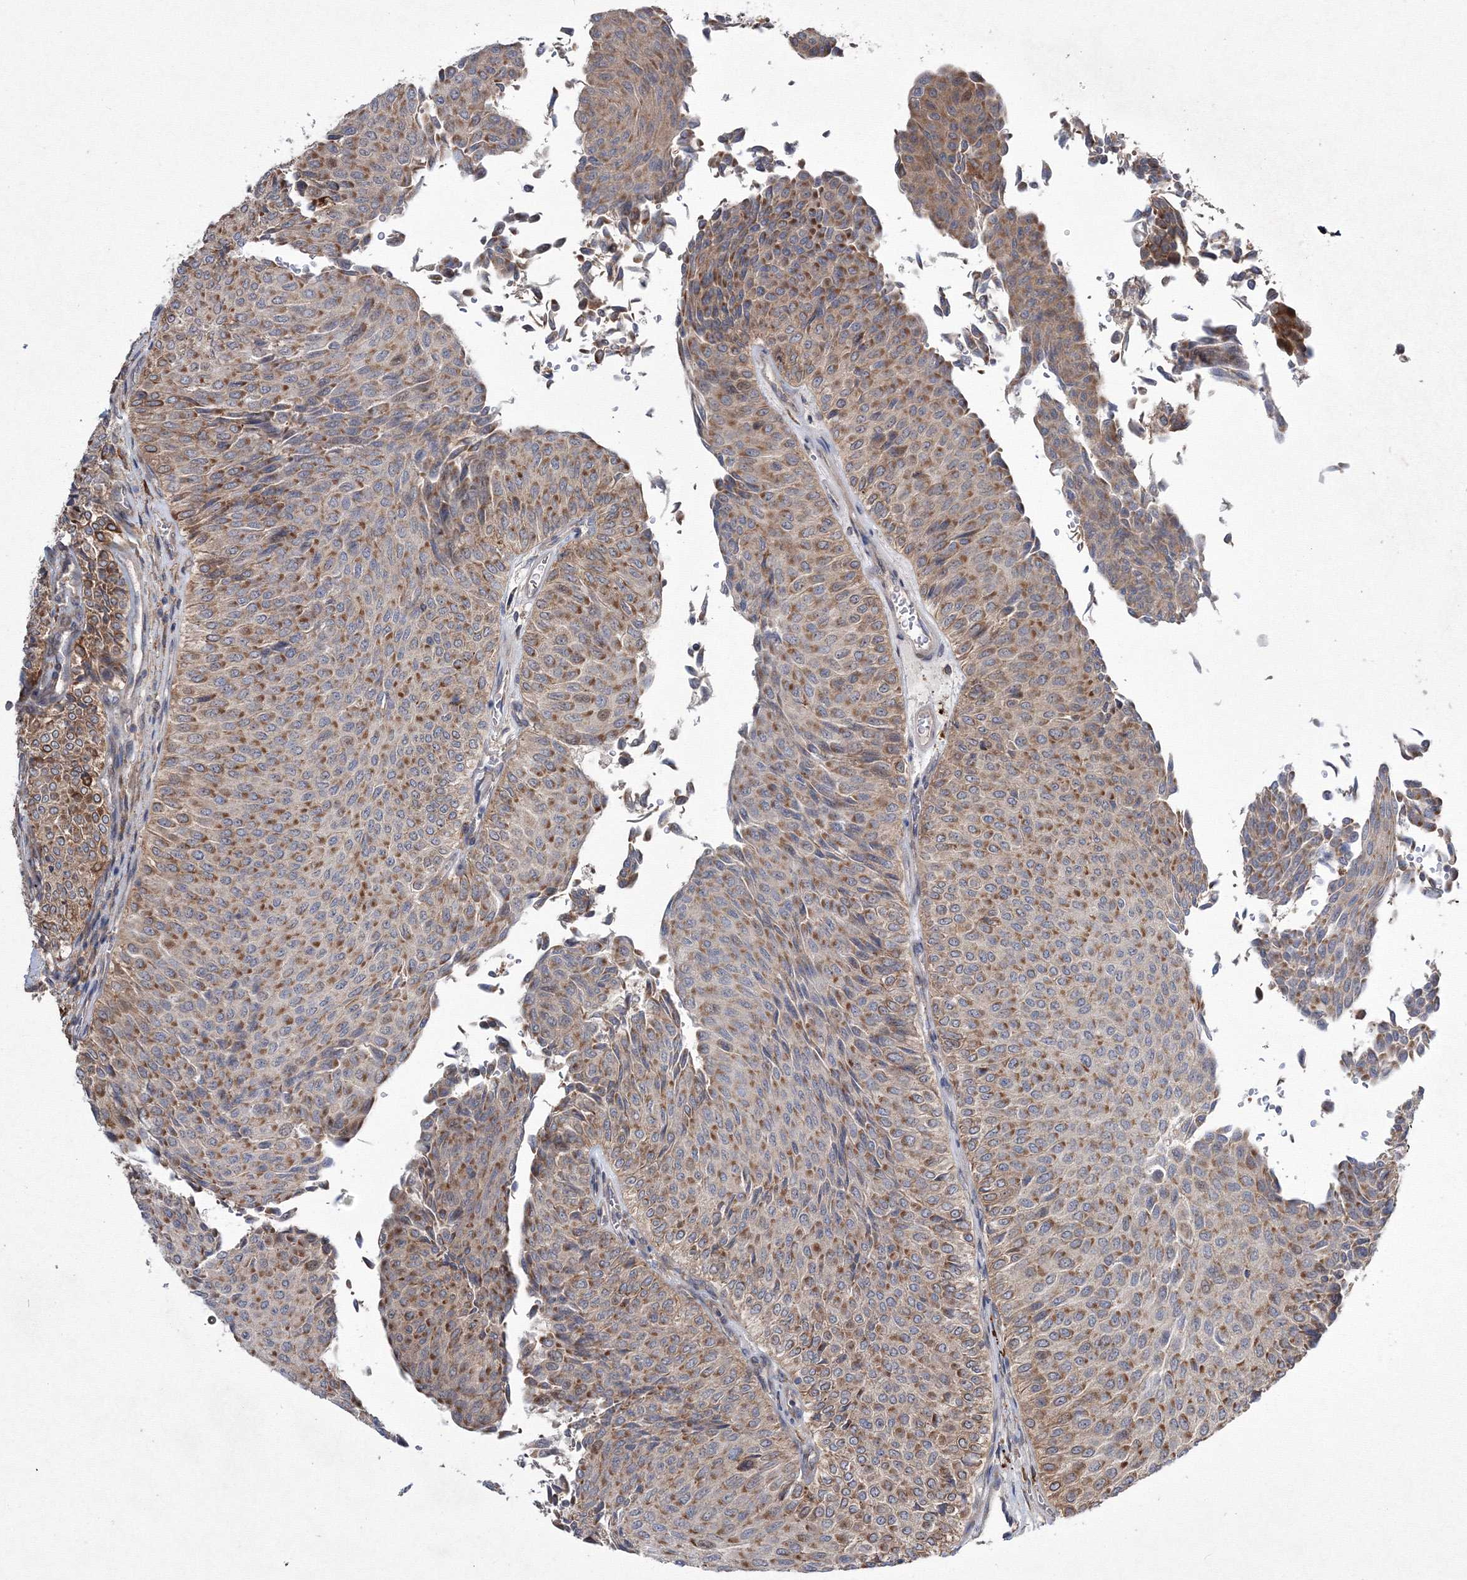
{"staining": {"intensity": "moderate", "quantity": ">75%", "location": "cytoplasmic/membranous"}, "tissue": "urothelial cancer", "cell_type": "Tumor cells", "image_type": "cancer", "snomed": [{"axis": "morphology", "description": "Urothelial carcinoma, Low grade"}, {"axis": "topography", "description": "Urinary bladder"}], "caption": "Urothelial cancer stained with DAB (3,3'-diaminobenzidine) immunohistochemistry demonstrates medium levels of moderate cytoplasmic/membranous expression in approximately >75% of tumor cells. (DAB (3,3'-diaminobenzidine) = brown stain, brightfield microscopy at high magnification).", "gene": "RANBP3L", "patient": {"sex": "male", "age": 78}}